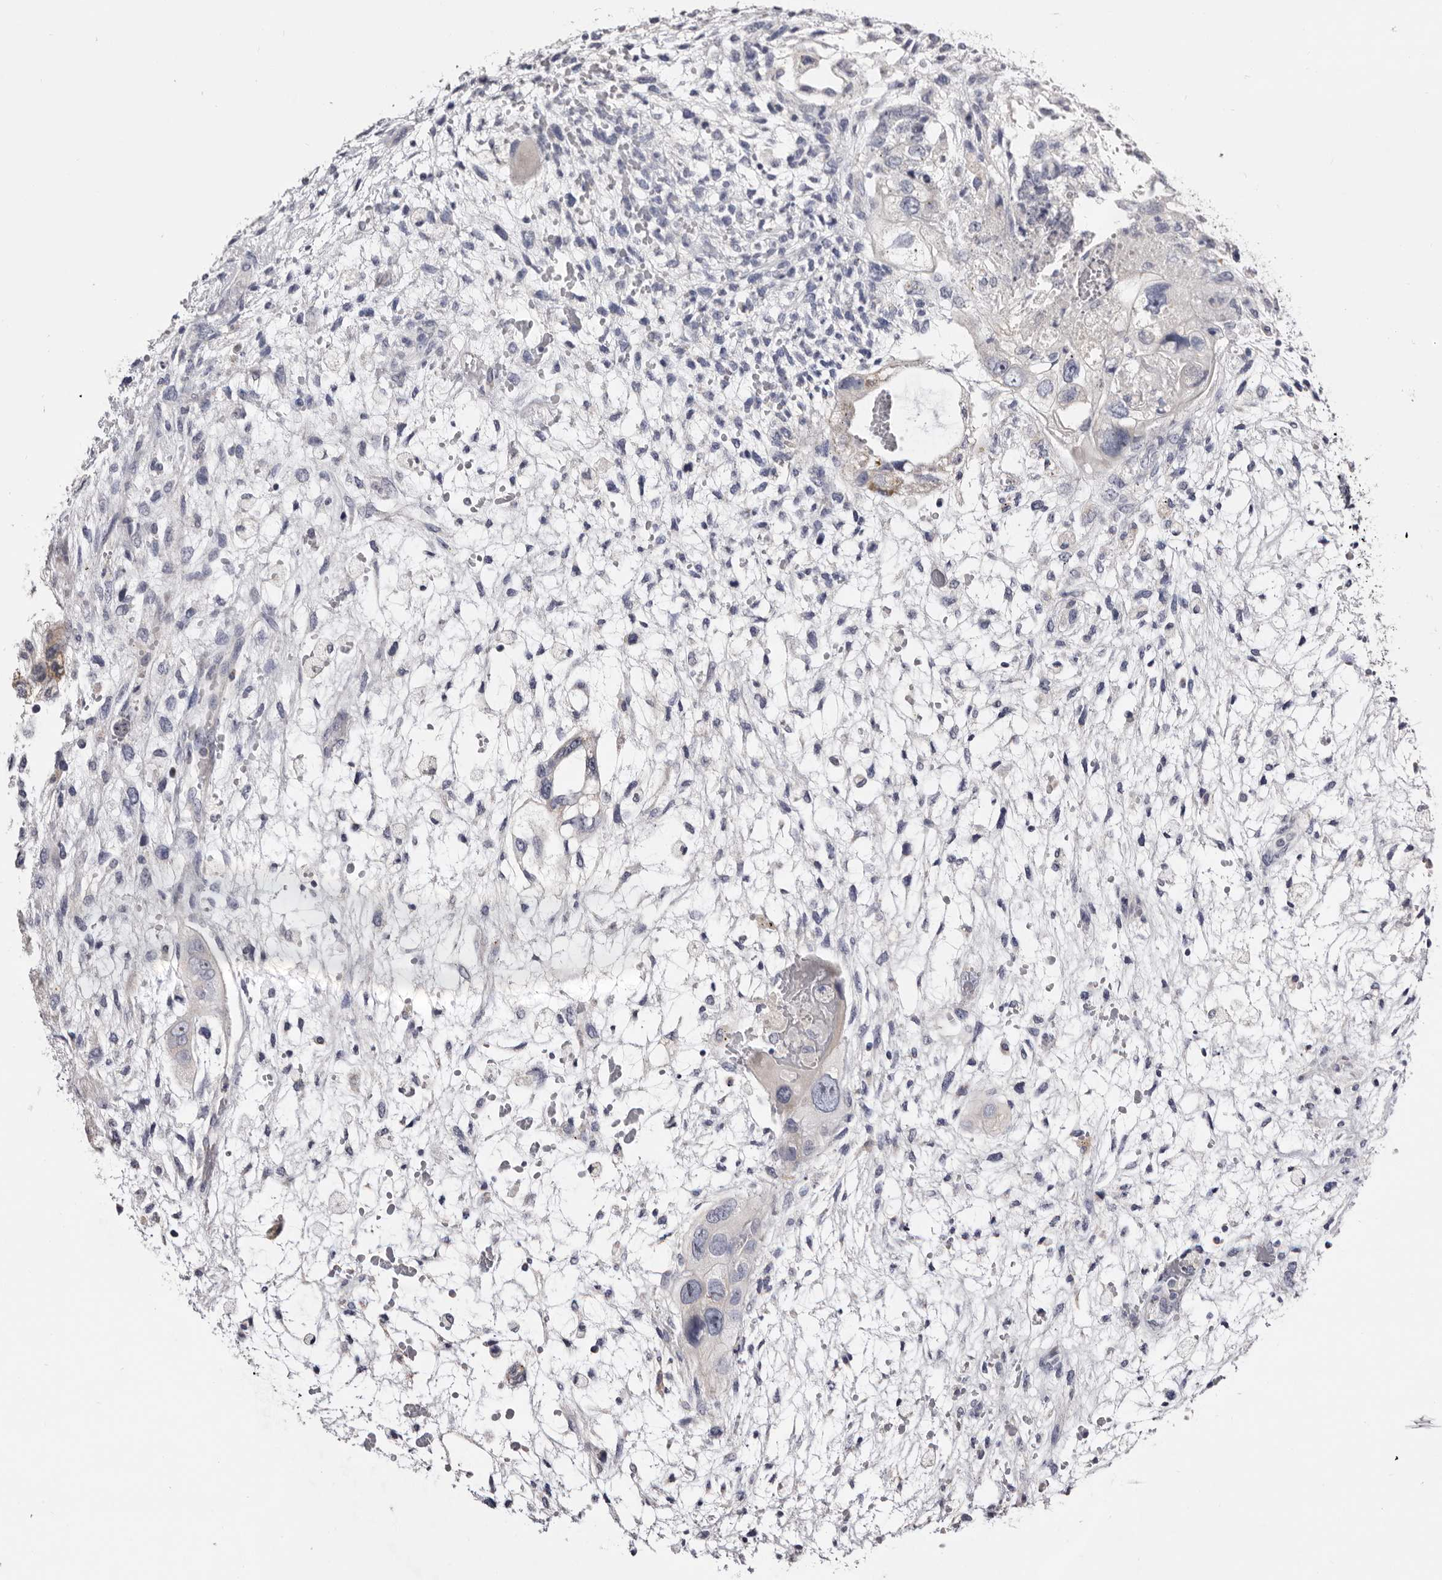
{"staining": {"intensity": "negative", "quantity": "none", "location": "none"}, "tissue": "testis cancer", "cell_type": "Tumor cells", "image_type": "cancer", "snomed": [{"axis": "morphology", "description": "Carcinoma, Embryonal, NOS"}, {"axis": "topography", "description": "Testis"}], "caption": "Immunohistochemical staining of testis cancer reveals no significant staining in tumor cells.", "gene": "CASQ1", "patient": {"sex": "male", "age": 36}}